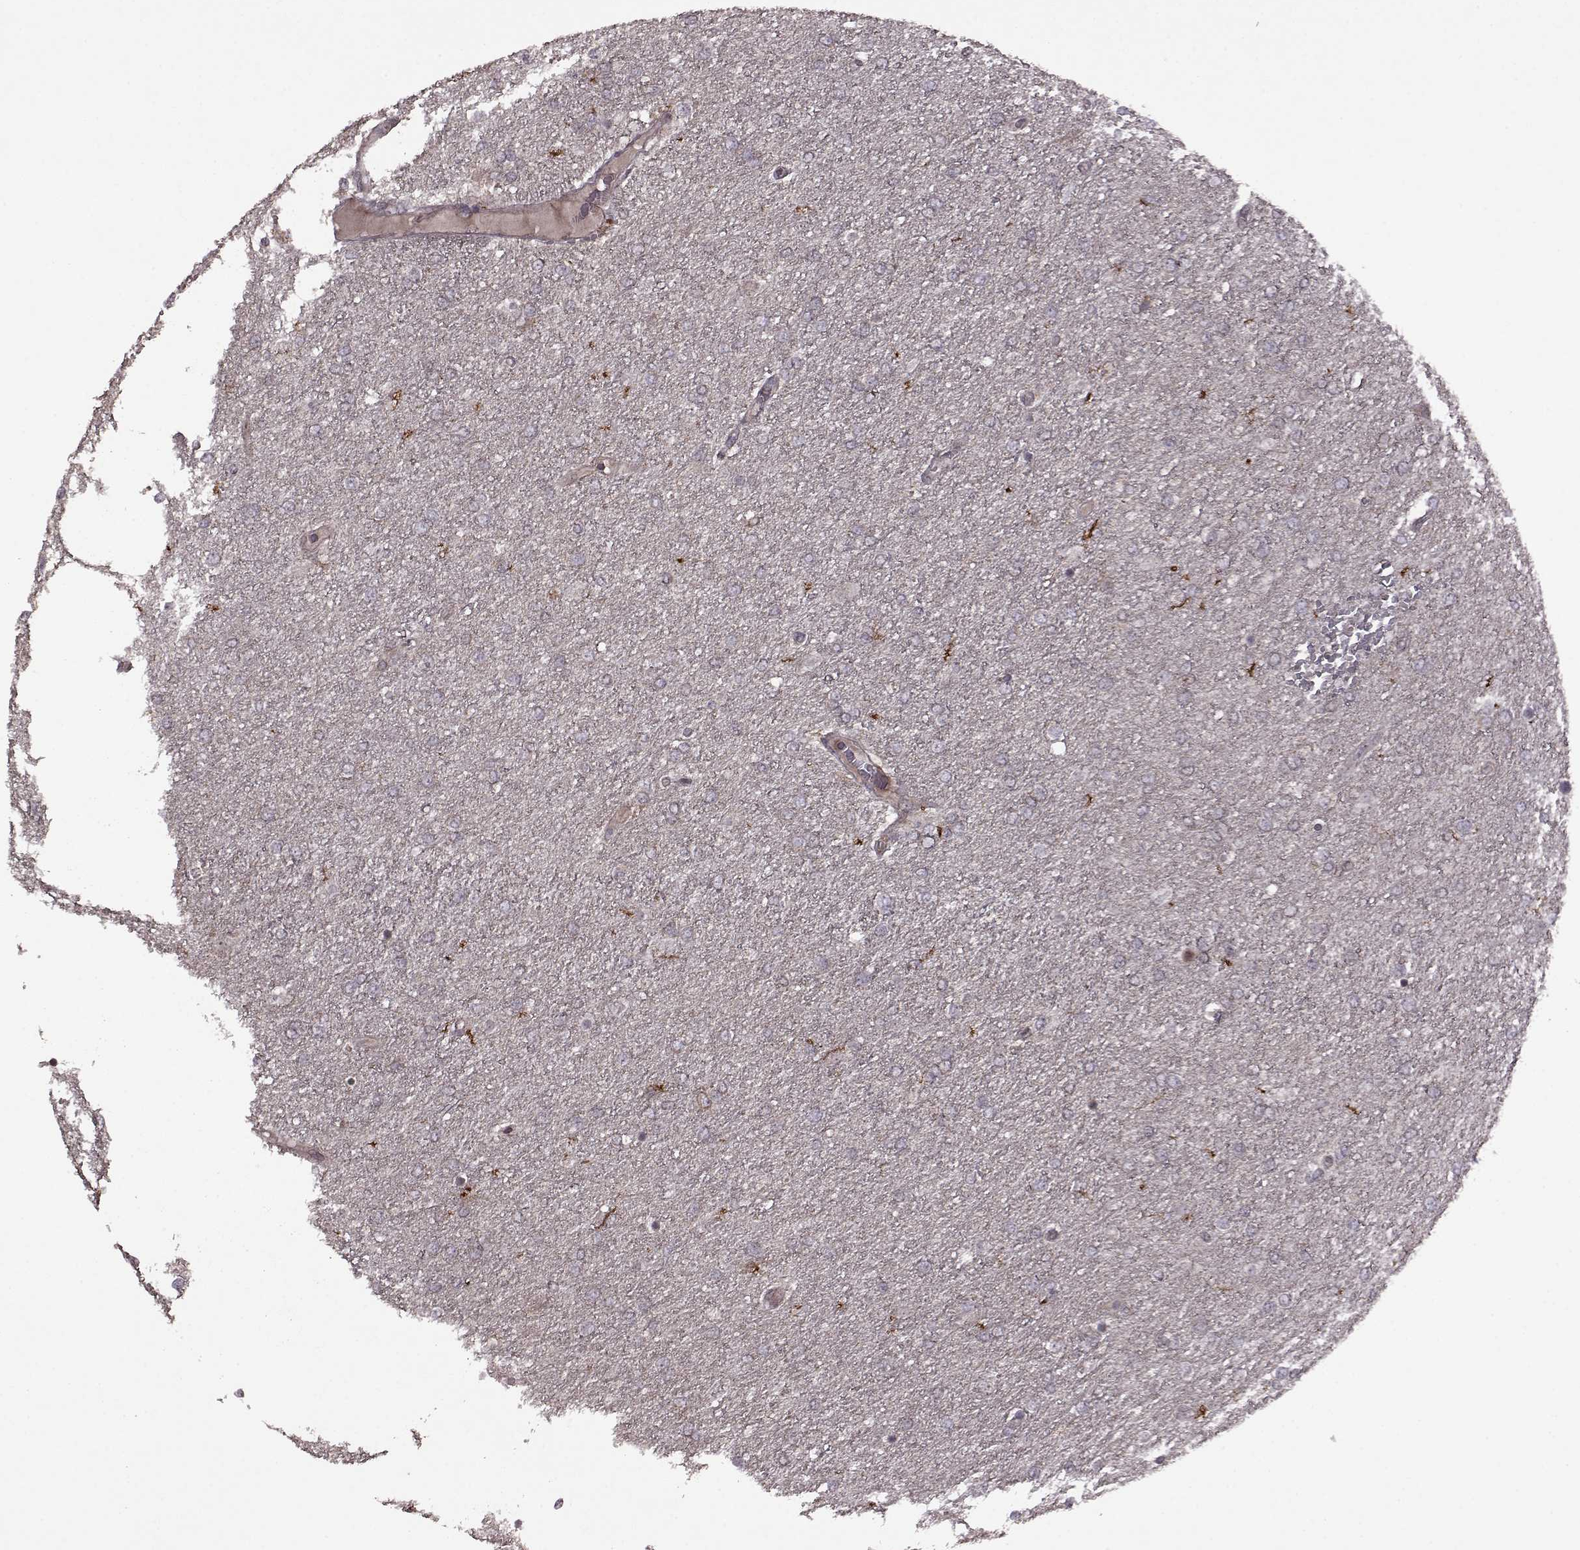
{"staining": {"intensity": "negative", "quantity": "none", "location": "none"}, "tissue": "glioma", "cell_type": "Tumor cells", "image_type": "cancer", "snomed": [{"axis": "morphology", "description": "Glioma, malignant, High grade"}, {"axis": "topography", "description": "Brain"}], "caption": "Immunohistochemistry of human glioma reveals no expression in tumor cells.", "gene": "TRMU", "patient": {"sex": "female", "age": 61}}